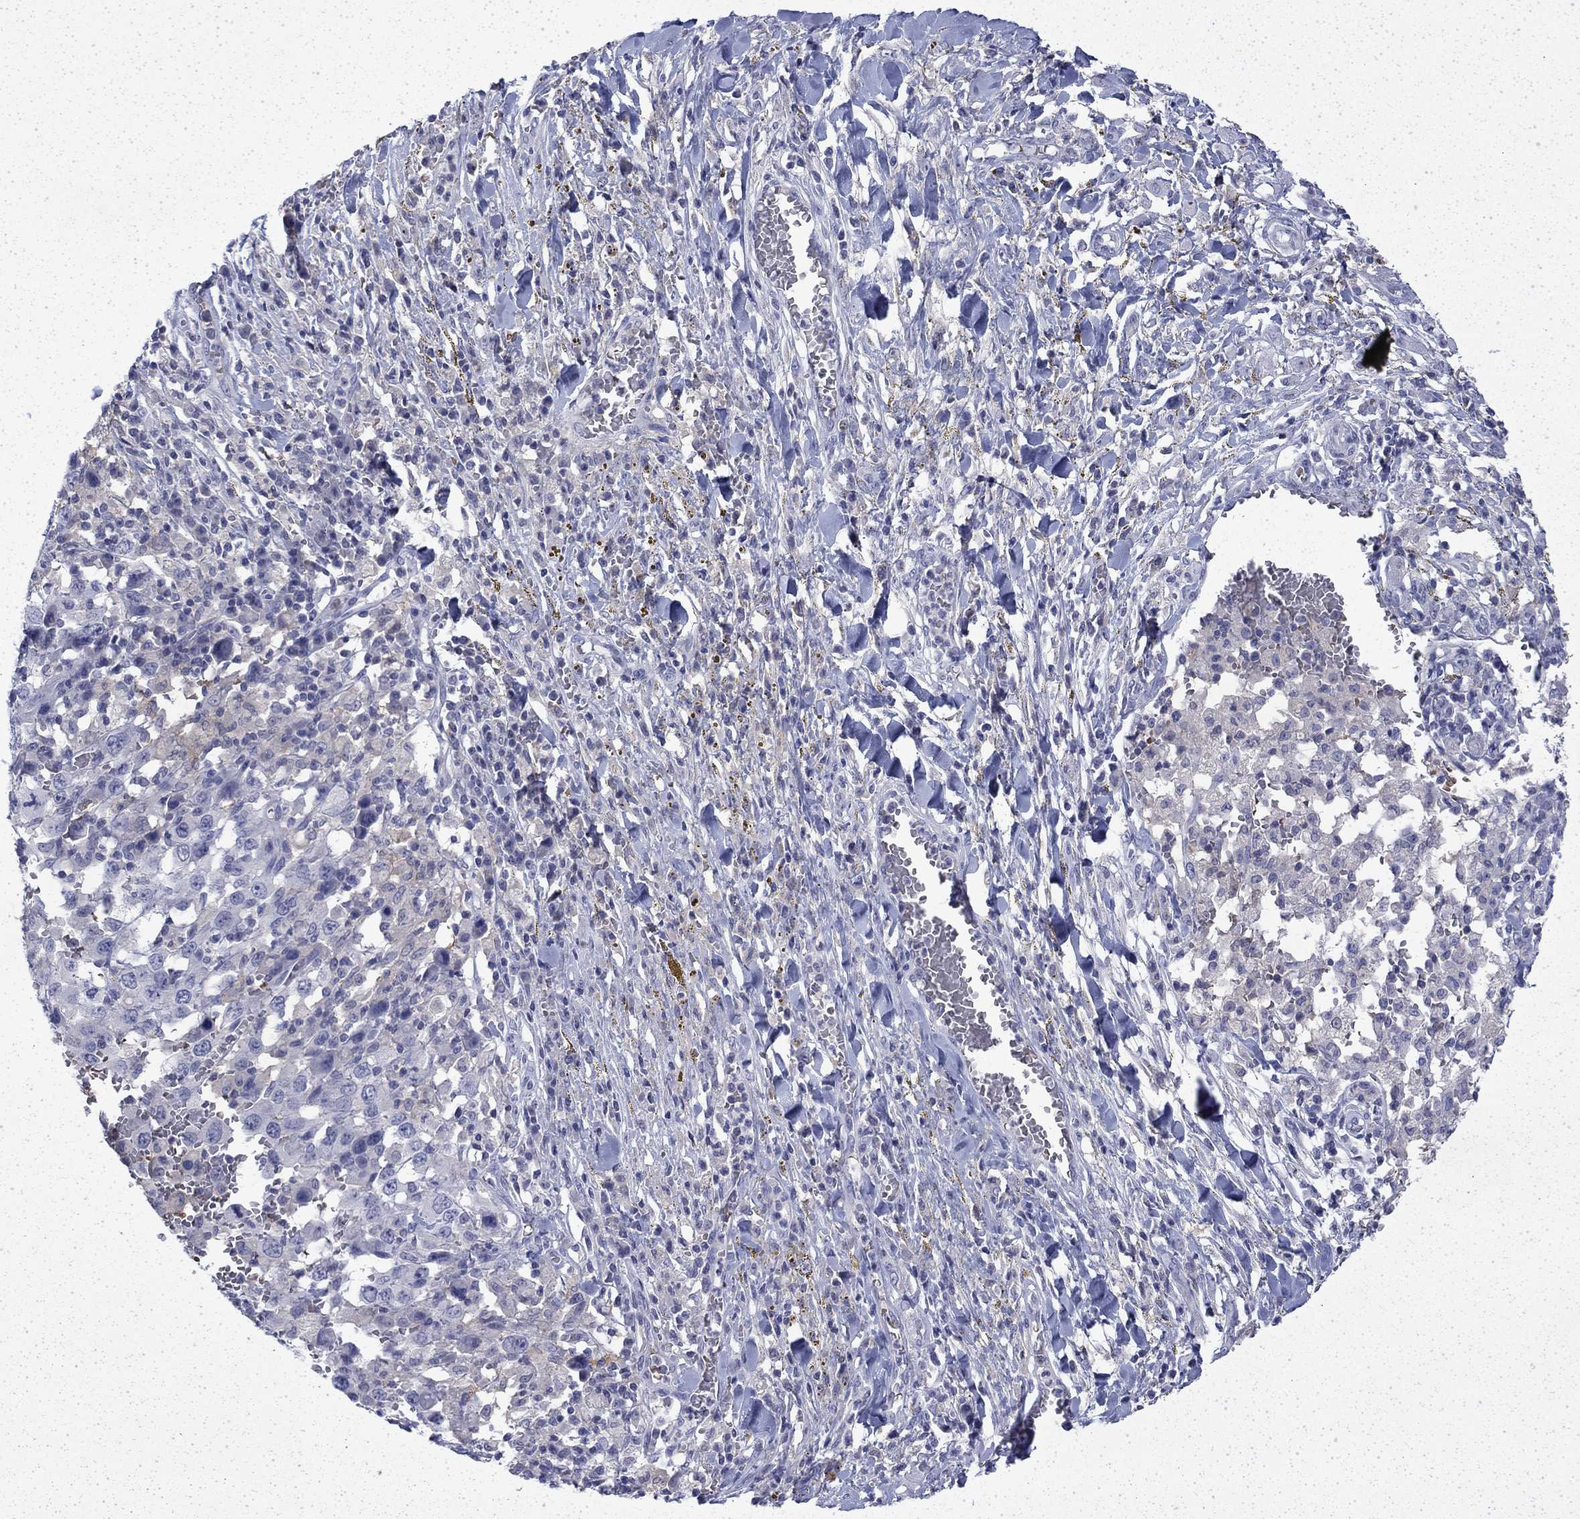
{"staining": {"intensity": "negative", "quantity": "none", "location": "none"}, "tissue": "melanoma", "cell_type": "Tumor cells", "image_type": "cancer", "snomed": [{"axis": "morphology", "description": "Malignant melanoma, NOS"}, {"axis": "topography", "description": "Skin"}], "caption": "Immunohistochemical staining of melanoma demonstrates no significant staining in tumor cells. The staining was performed using DAB to visualize the protein expression in brown, while the nuclei were stained in blue with hematoxylin (Magnification: 20x).", "gene": "ENPP6", "patient": {"sex": "female", "age": 91}}